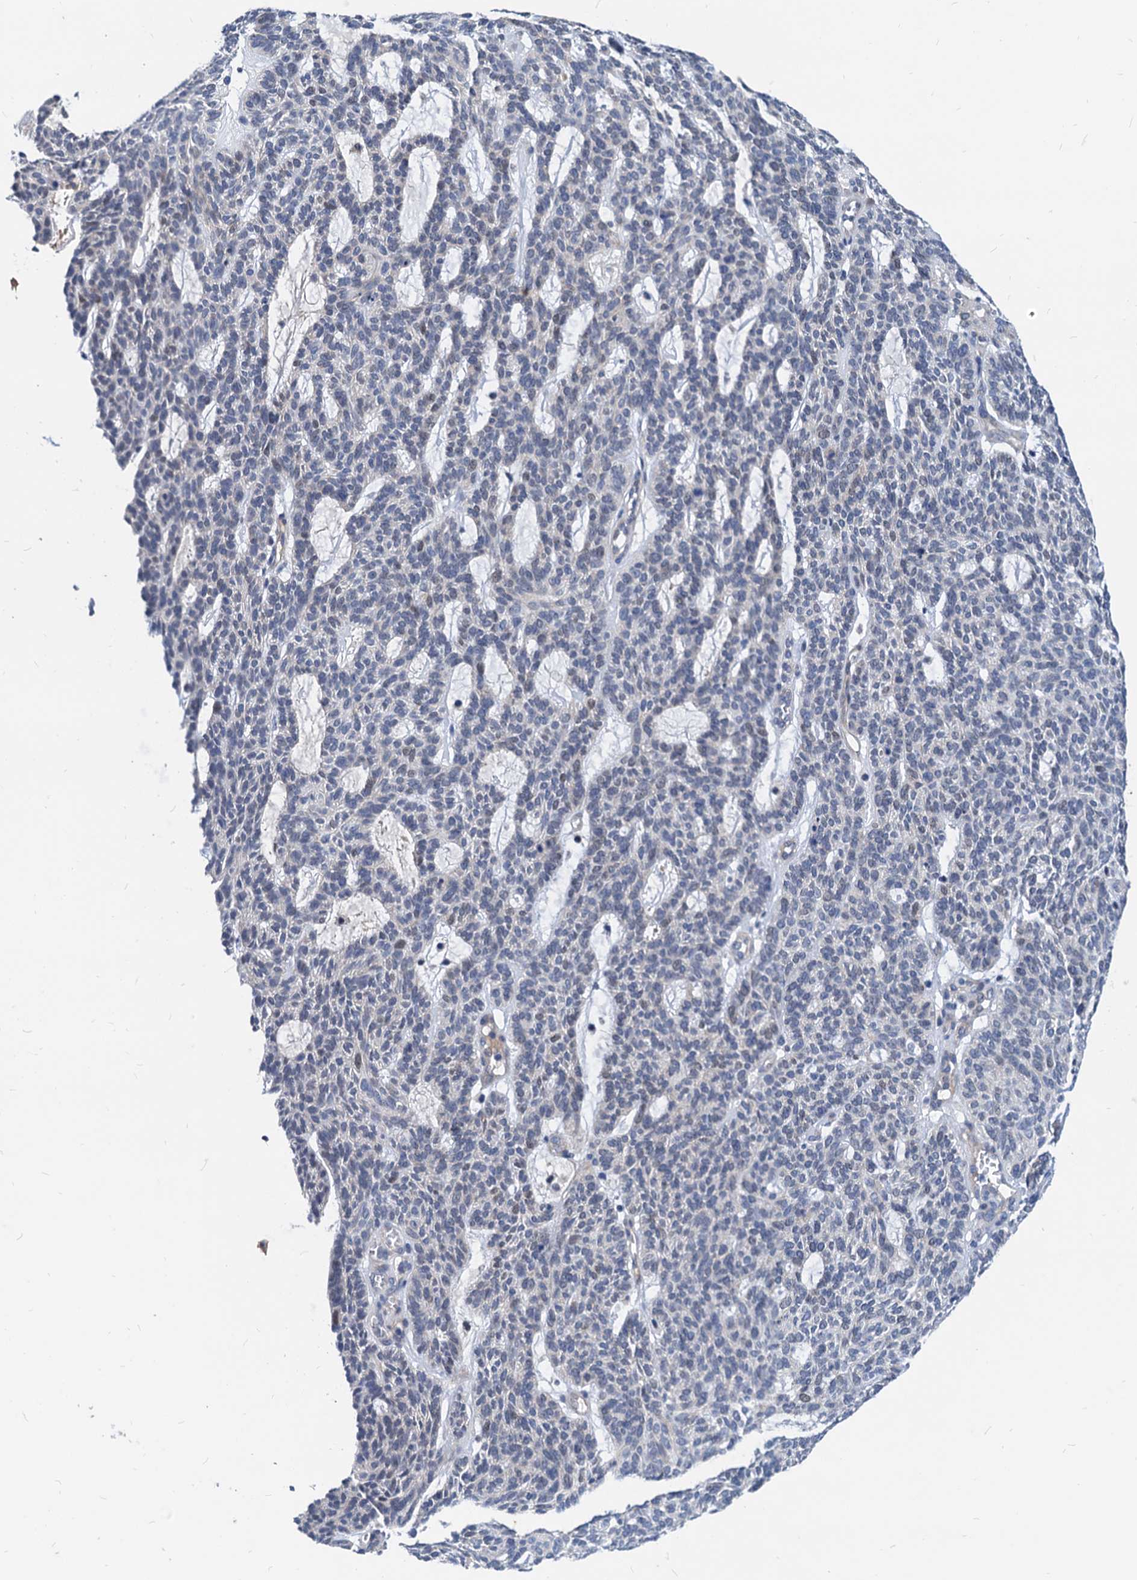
{"staining": {"intensity": "negative", "quantity": "none", "location": "none"}, "tissue": "skin cancer", "cell_type": "Tumor cells", "image_type": "cancer", "snomed": [{"axis": "morphology", "description": "Squamous cell carcinoma, NOS"}, {"axis": "topography", "description": "Skin"}], "caption": "IHC histopathology image of human skin squamous cell carcinoma stained for a protein (brown), which demonstrates no expression in tumor cells.", "gene": "HSF2", "patient": {"sex": "female", "age": 90}}